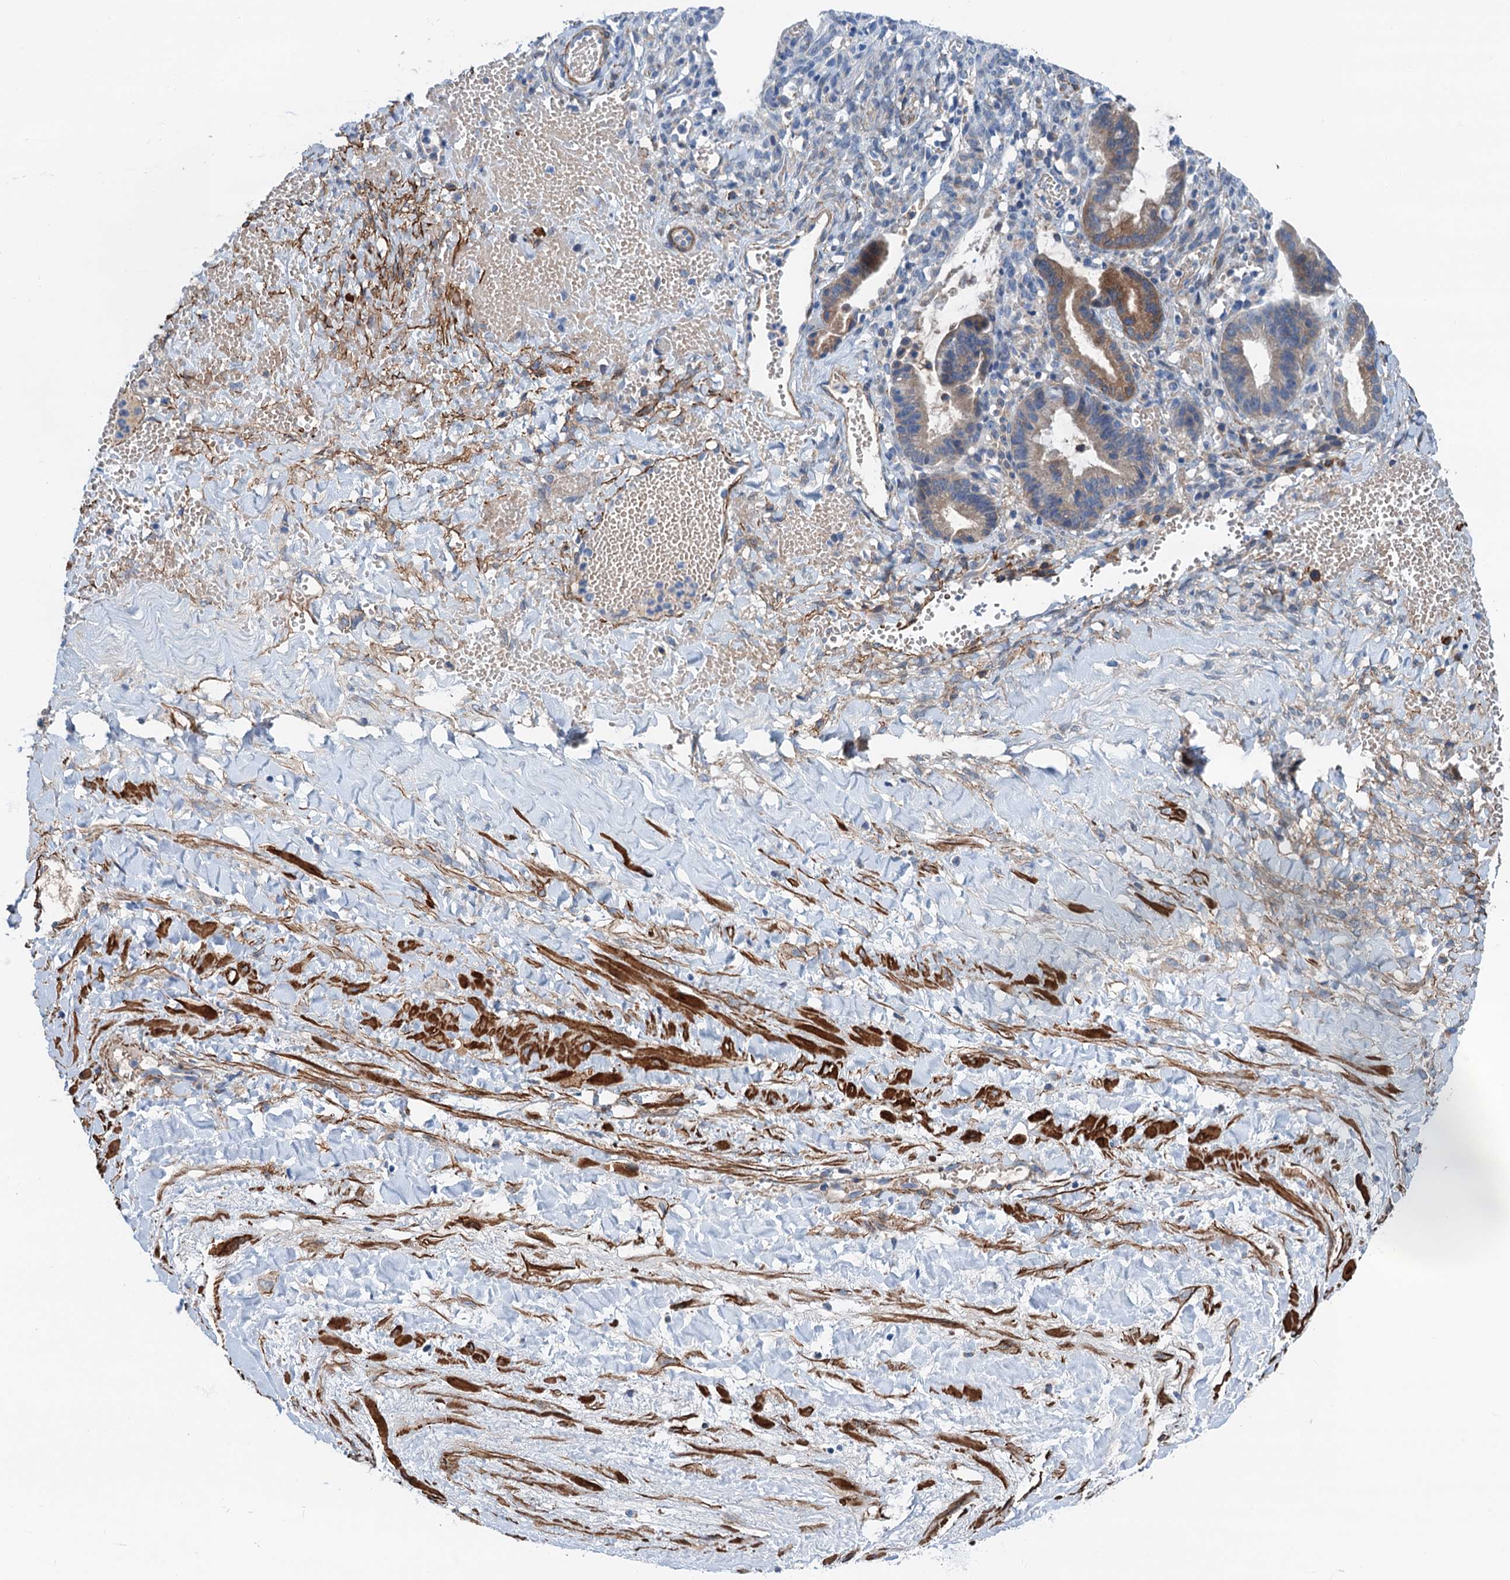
{"staining": {"intensity": "moderate", "quantity": ">75%", "location": "cytoplasmic/membranous"}, "tissue": "ovarian cancer", "cell_type": "Tumor cells", "image_type": "cancer", "snomed": [{"axis": "morphology", "description": "Cystadenocarcinoma, mucinous, NOS"}, {"axis": "topography", "description": "Ovary"}], "caption": "DAB immunohistochemical staining of ovarian mucinous cystadenocarcinoma shows moderate cytoplasmic/membranous protein positivity in about >75% of tumor cells.", "gene": "CSTPP1", "patient": {"sex": "female", "age": 73}}